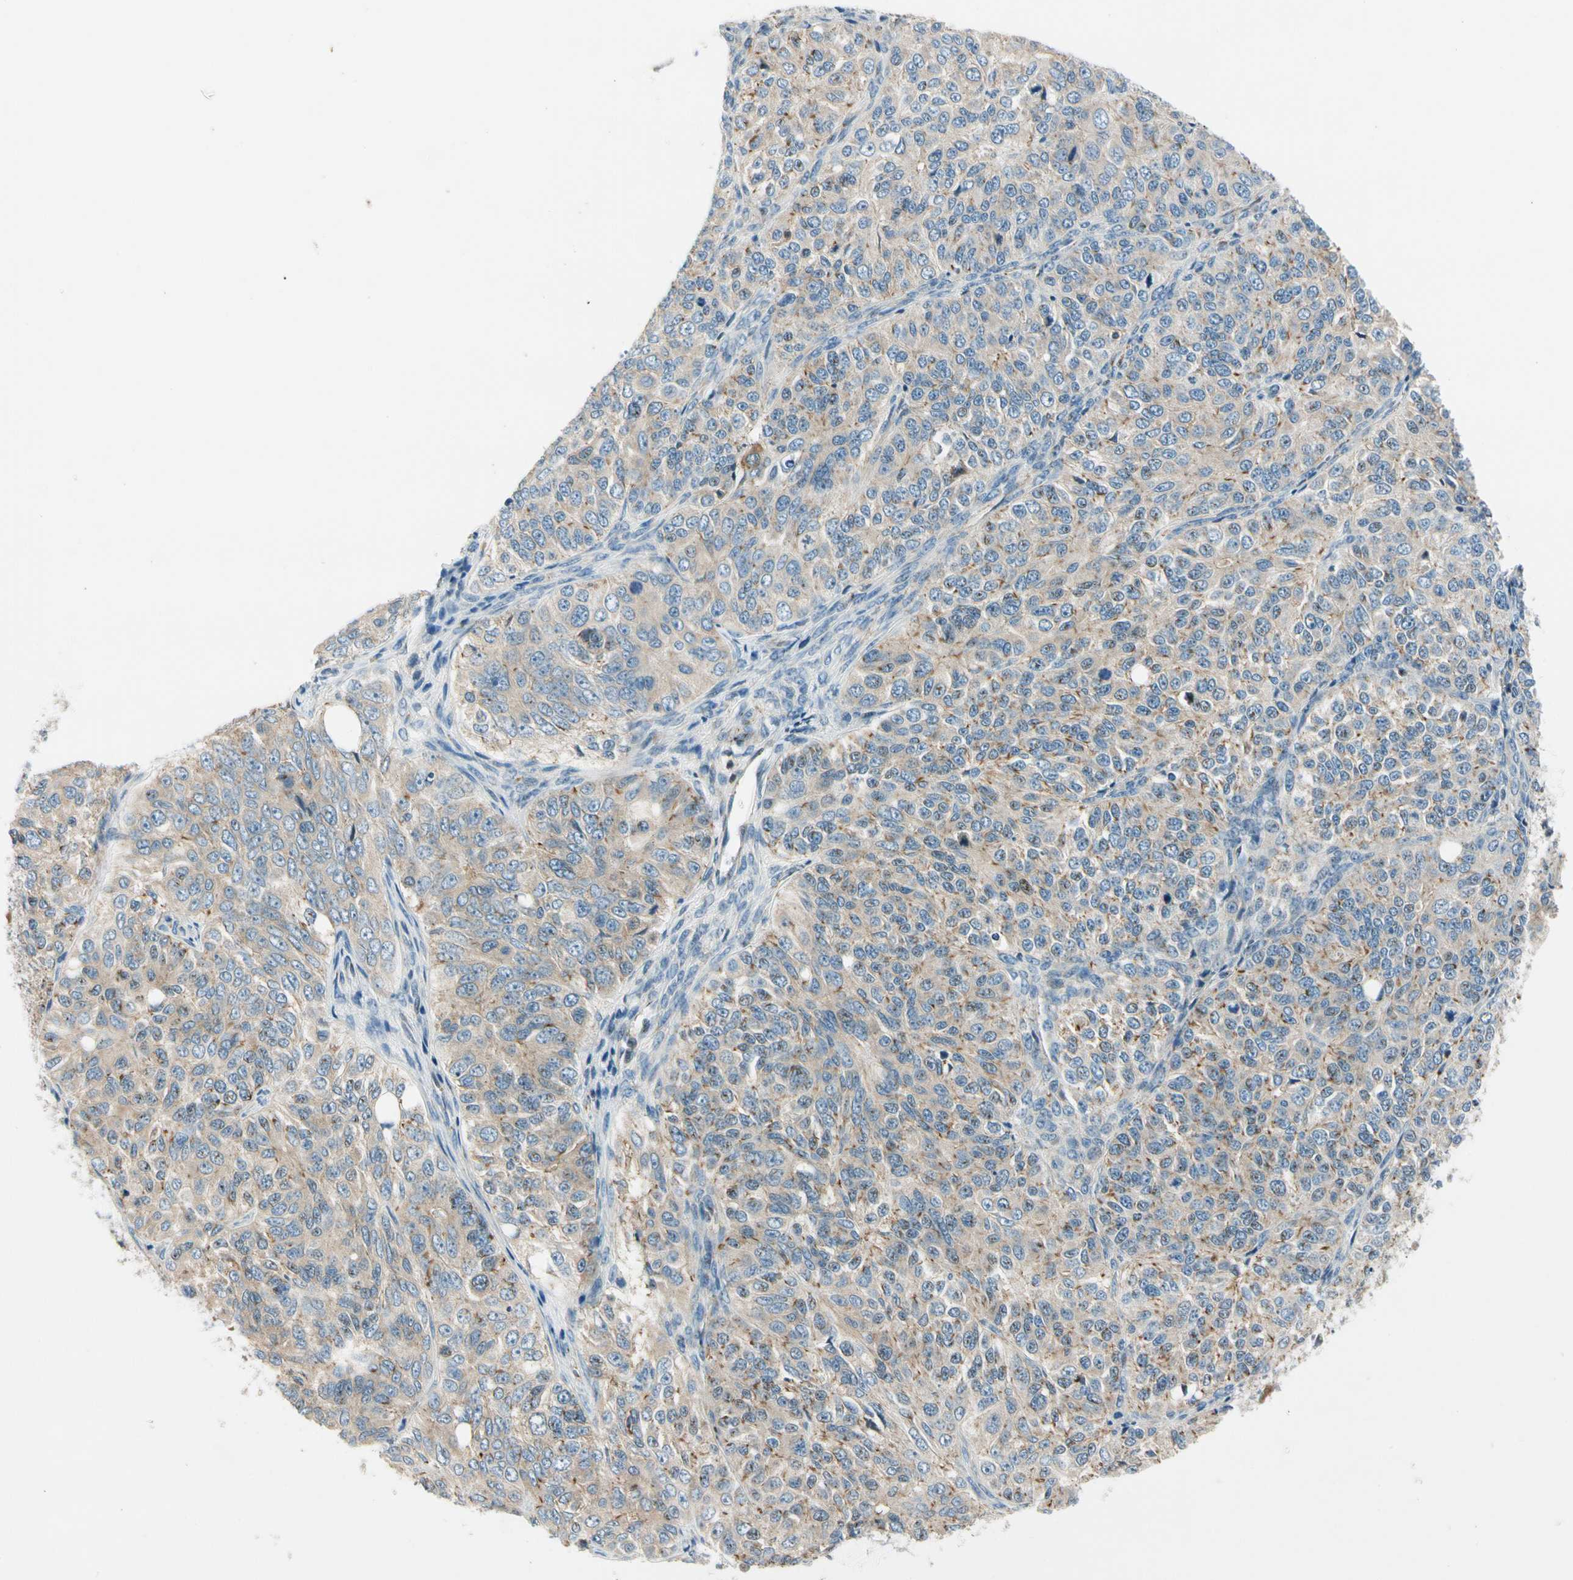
{"staining": {"intensity": "weak", "quantity": ">75%", "location": "cytoplasmic/membranous"}, "tissue": "ovarian cancer", "cell_type": "Tumor cells", "image_type": "cancer", "snomed": [{"axis": "morphology", "description": "Carcinoma, endometroid"}, {"axis": "topography", "description": "Ovary"}], "caption": "An immunohistochemistry micrograph of neoplastic tissue is shown. Protein staining in brown highlights weak cytoplasmic/membranous positivity in ovarian cancer within tumor cells.", "gene": "CDH6", "patient": {"sex": "female", "age": 51}}